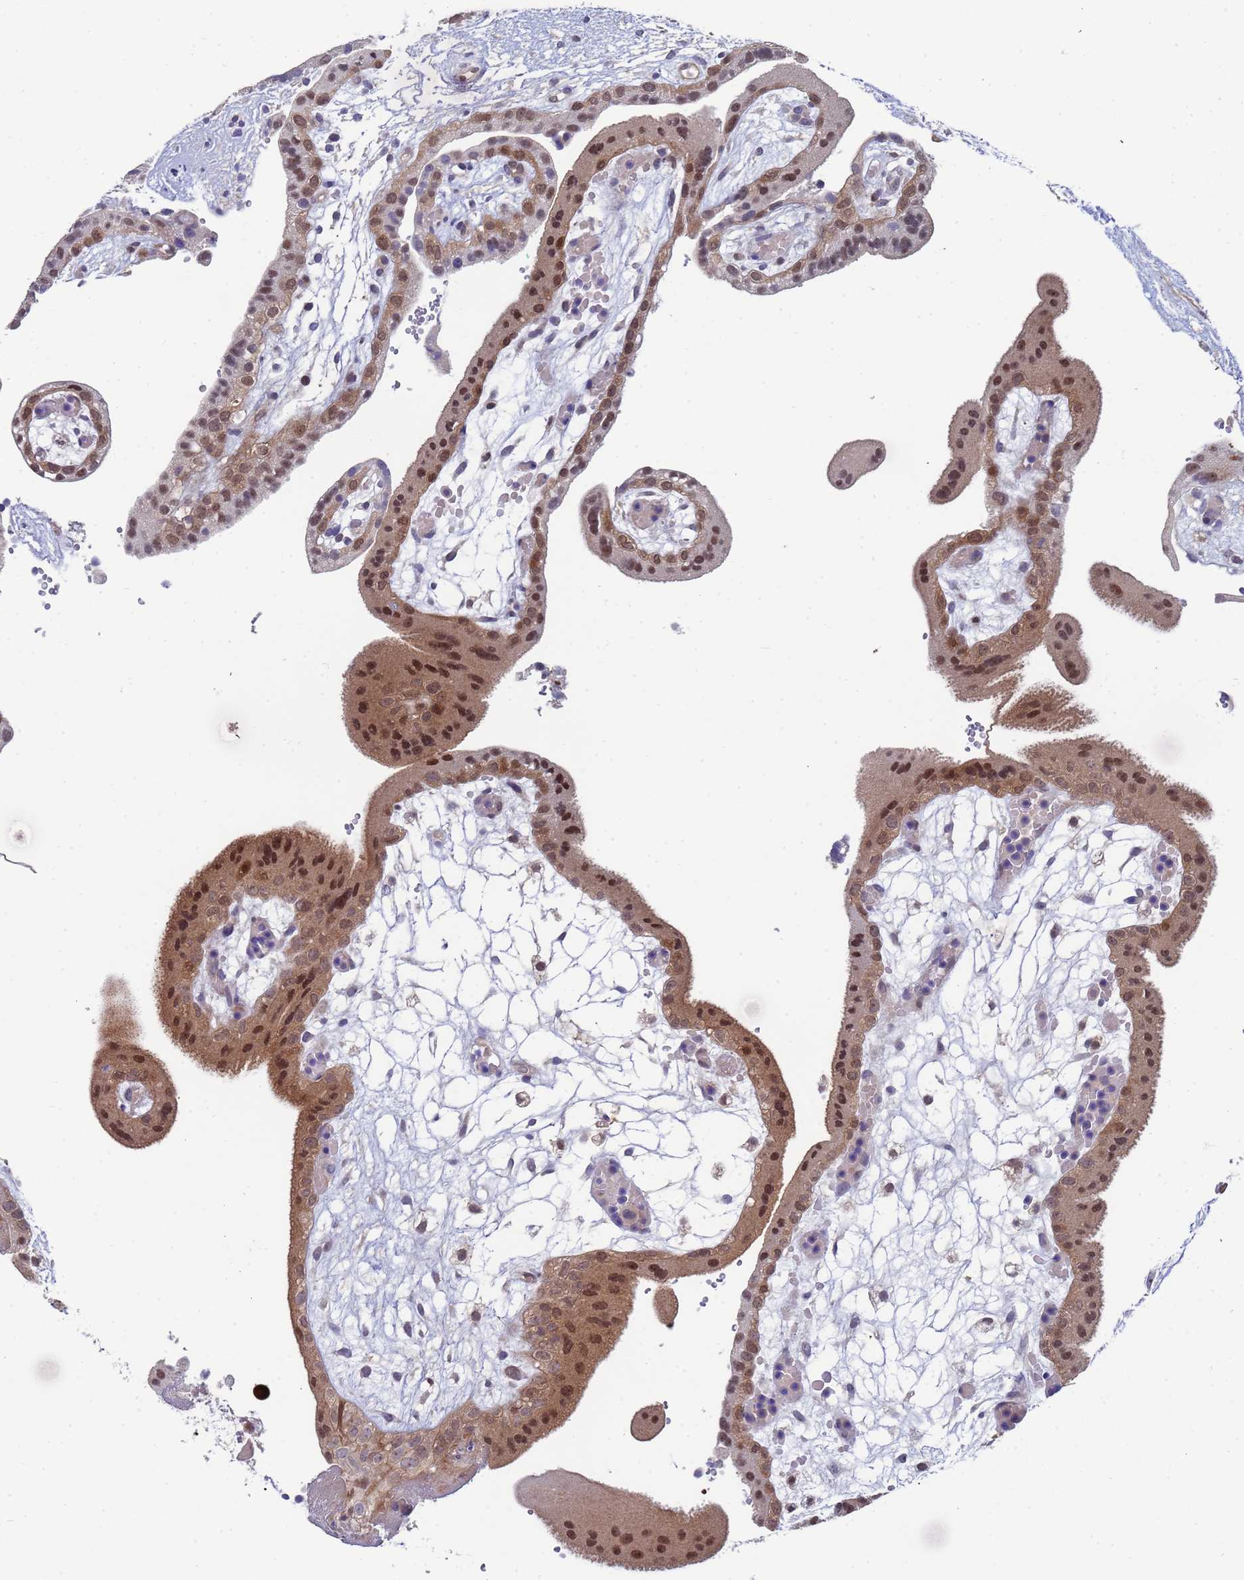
{"staining": {"intensity": "moderate", "quantity": ">75%", "location": "cytoplasmic/membranous,nuclear"}, "tissue": "placenta", "cell_type": "Decidual cells", "image_type": "normal", "snomed": [{"axis": "morphology", "description": "Normal tissue, NOS"}, {"axis": "topography", "description": "Placenta"}], "caption": "A high-resolution image shows immunohistochemistry staining of normal placenta, which displays moderate cytoplasmic/membranous,nuclear staining in approximately >75% of decidual cells. (DAB (3,3'-diaminobenzidine) IHC, brown staining for protein, blue staining for nuclei).", "gene": "ENOSF1", "patient": {"sex": "female", "age": 18}}